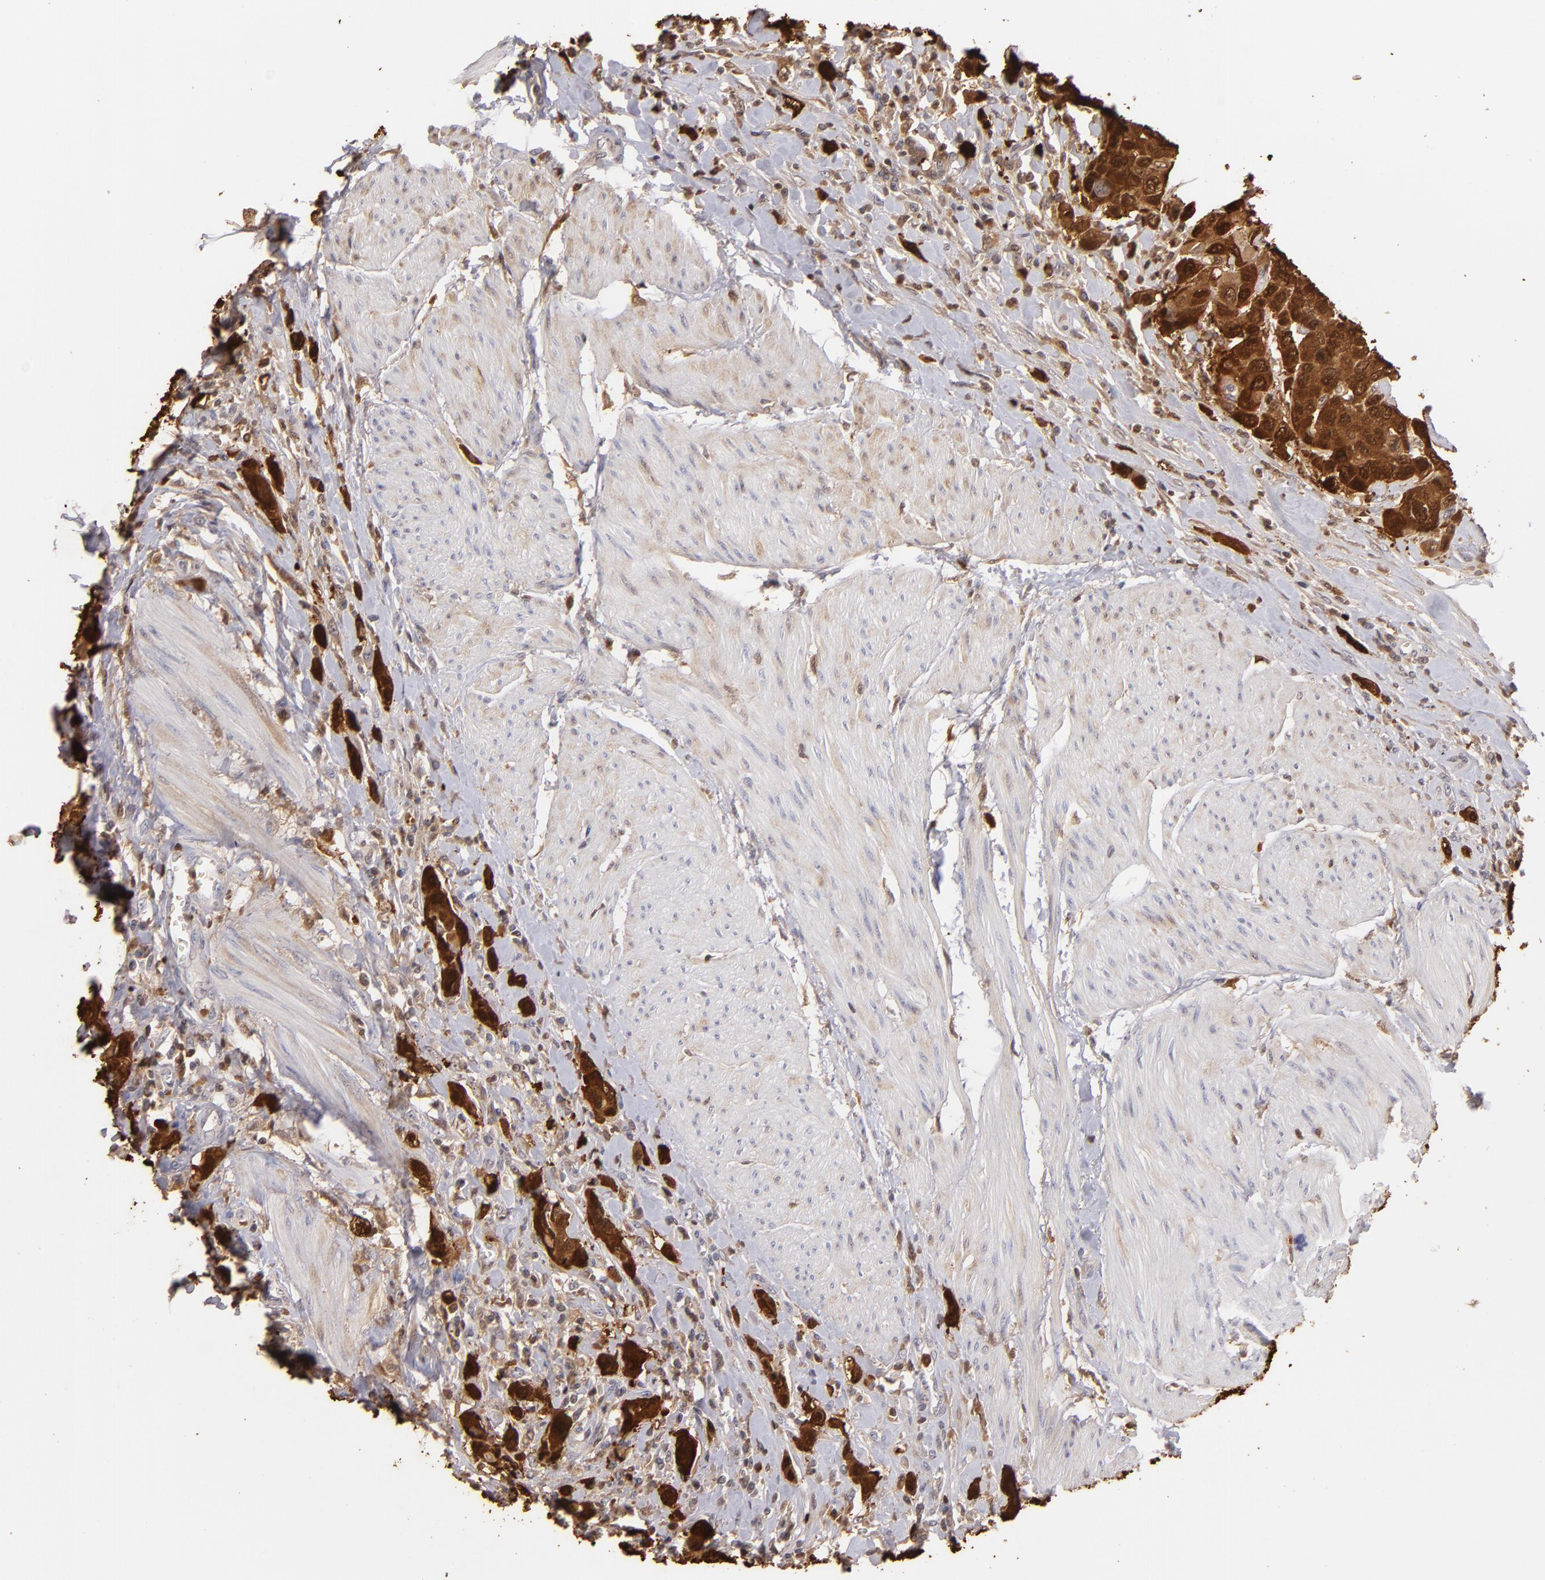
{"staining": {"intensity": "strong", "quantity": "25%-75%", "location": "cytoplasmic/membranous,nuclear"}, "tissue": "urothelial cancer", "cell_type": "Tumor cells", "image_type": "cancer", "snomed": [{"axis": "morphology", "description": "Urothelial carcinoma, High grade"}, {"axis": "topography", "description": "Urinary bladder"}], "caption": "Immunohistochemical staining of urothelial carcinoma (high-grade) exhibits high levels of strong cytoplasmic/membranous and nuclear protein staining in about 25%-75% of tumor cells.", "gene": "S100A2", "patient": {"sex": "male", "age": 50}}